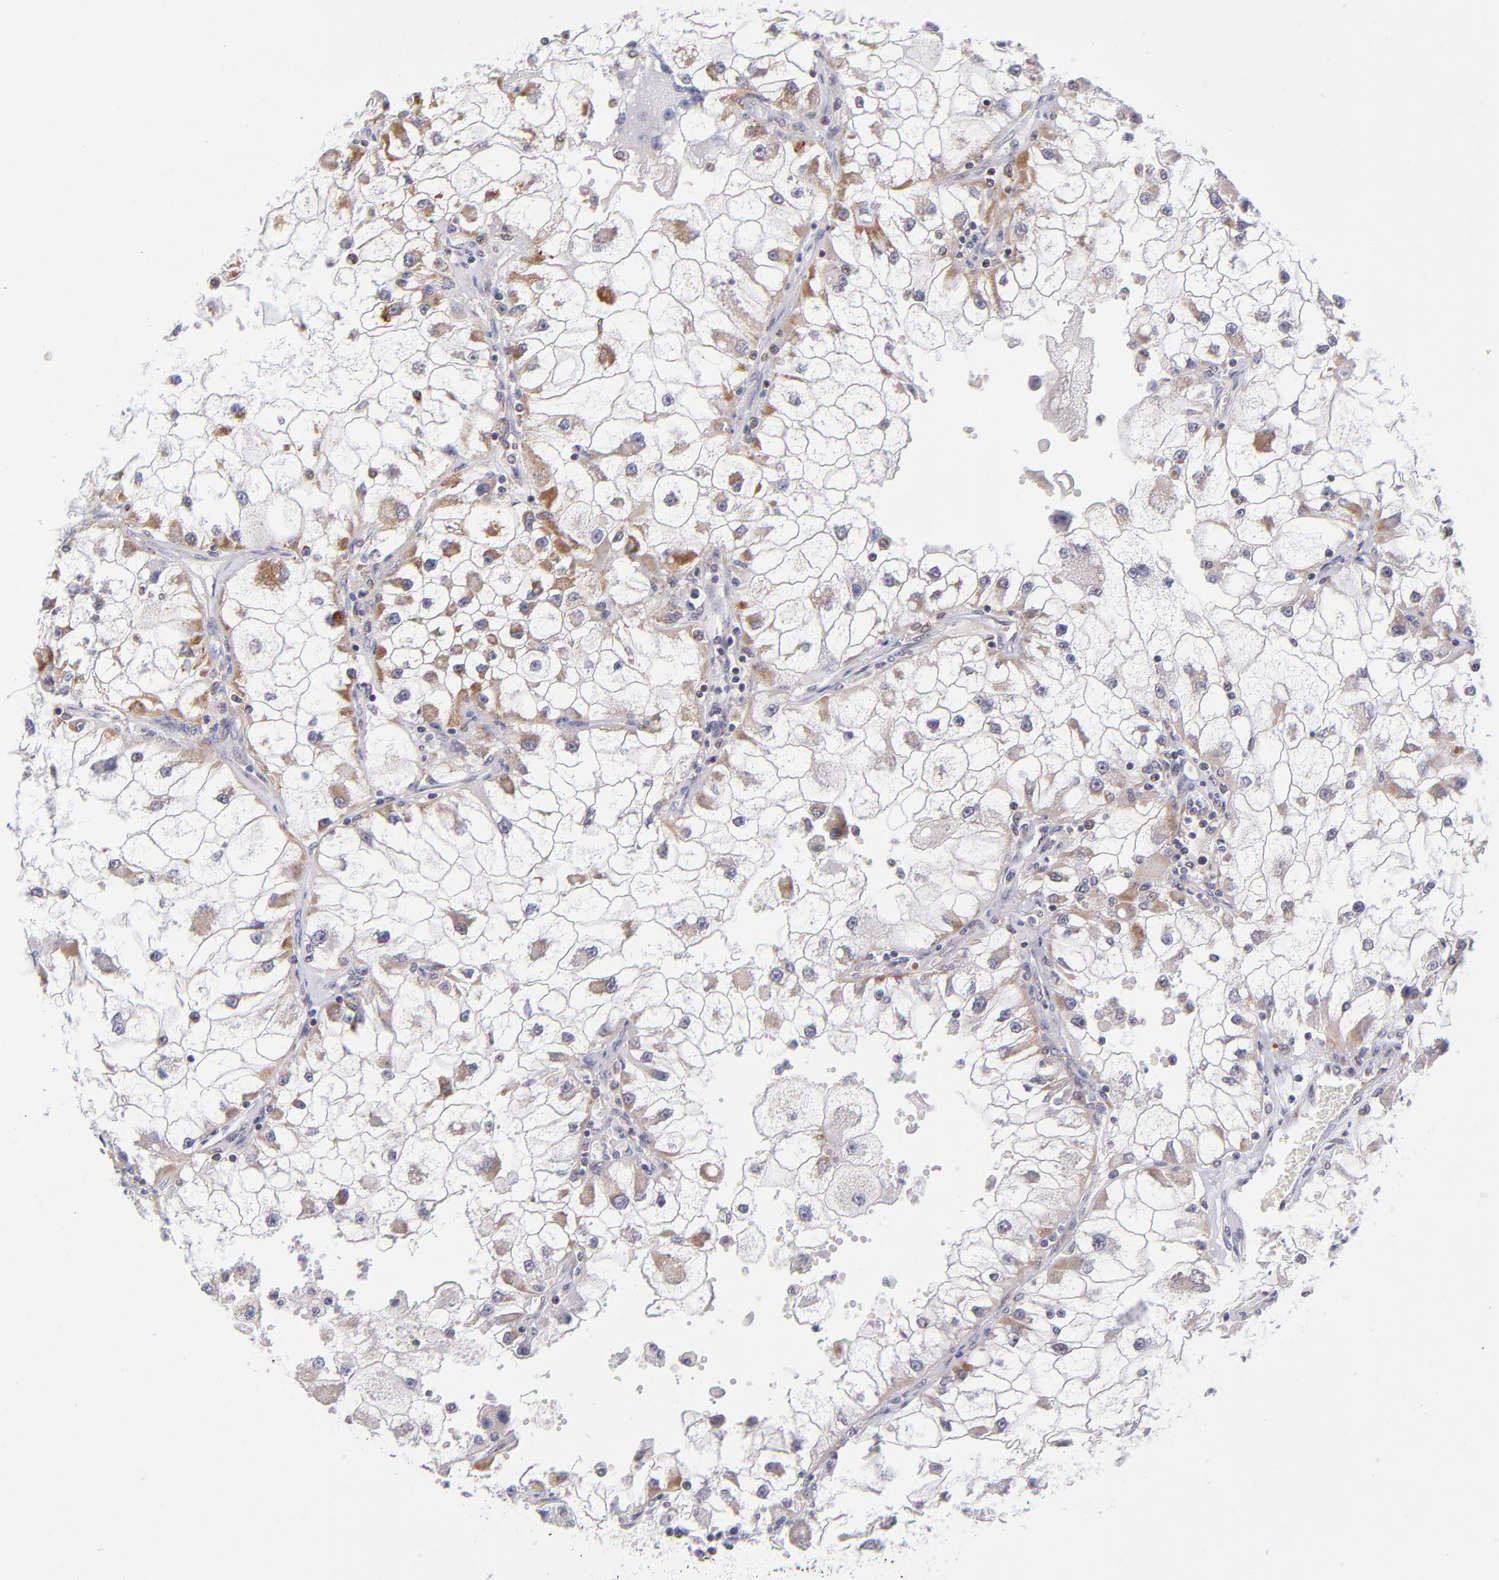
{"staining": {"intensity": "weak", "quantity": ">75%", "location": "cytoplasmic/membranous"}, "tissue": "renal cancer", "cell_type": "Tumor cells", "image_type": "cancer", "snomed": [{"axis": "morphology", "description": "Adenocarcinoma, NOS"}, {"axis": "topography", "description": "Kidney"}], "caption": "Renal adenocarcinoma stained with IHC displays weak cytoplasmic/membranous staining in approximately >75% of tumor cells.", "gene": "SOX6", "patient": {"sex": "female", "age": 73}}